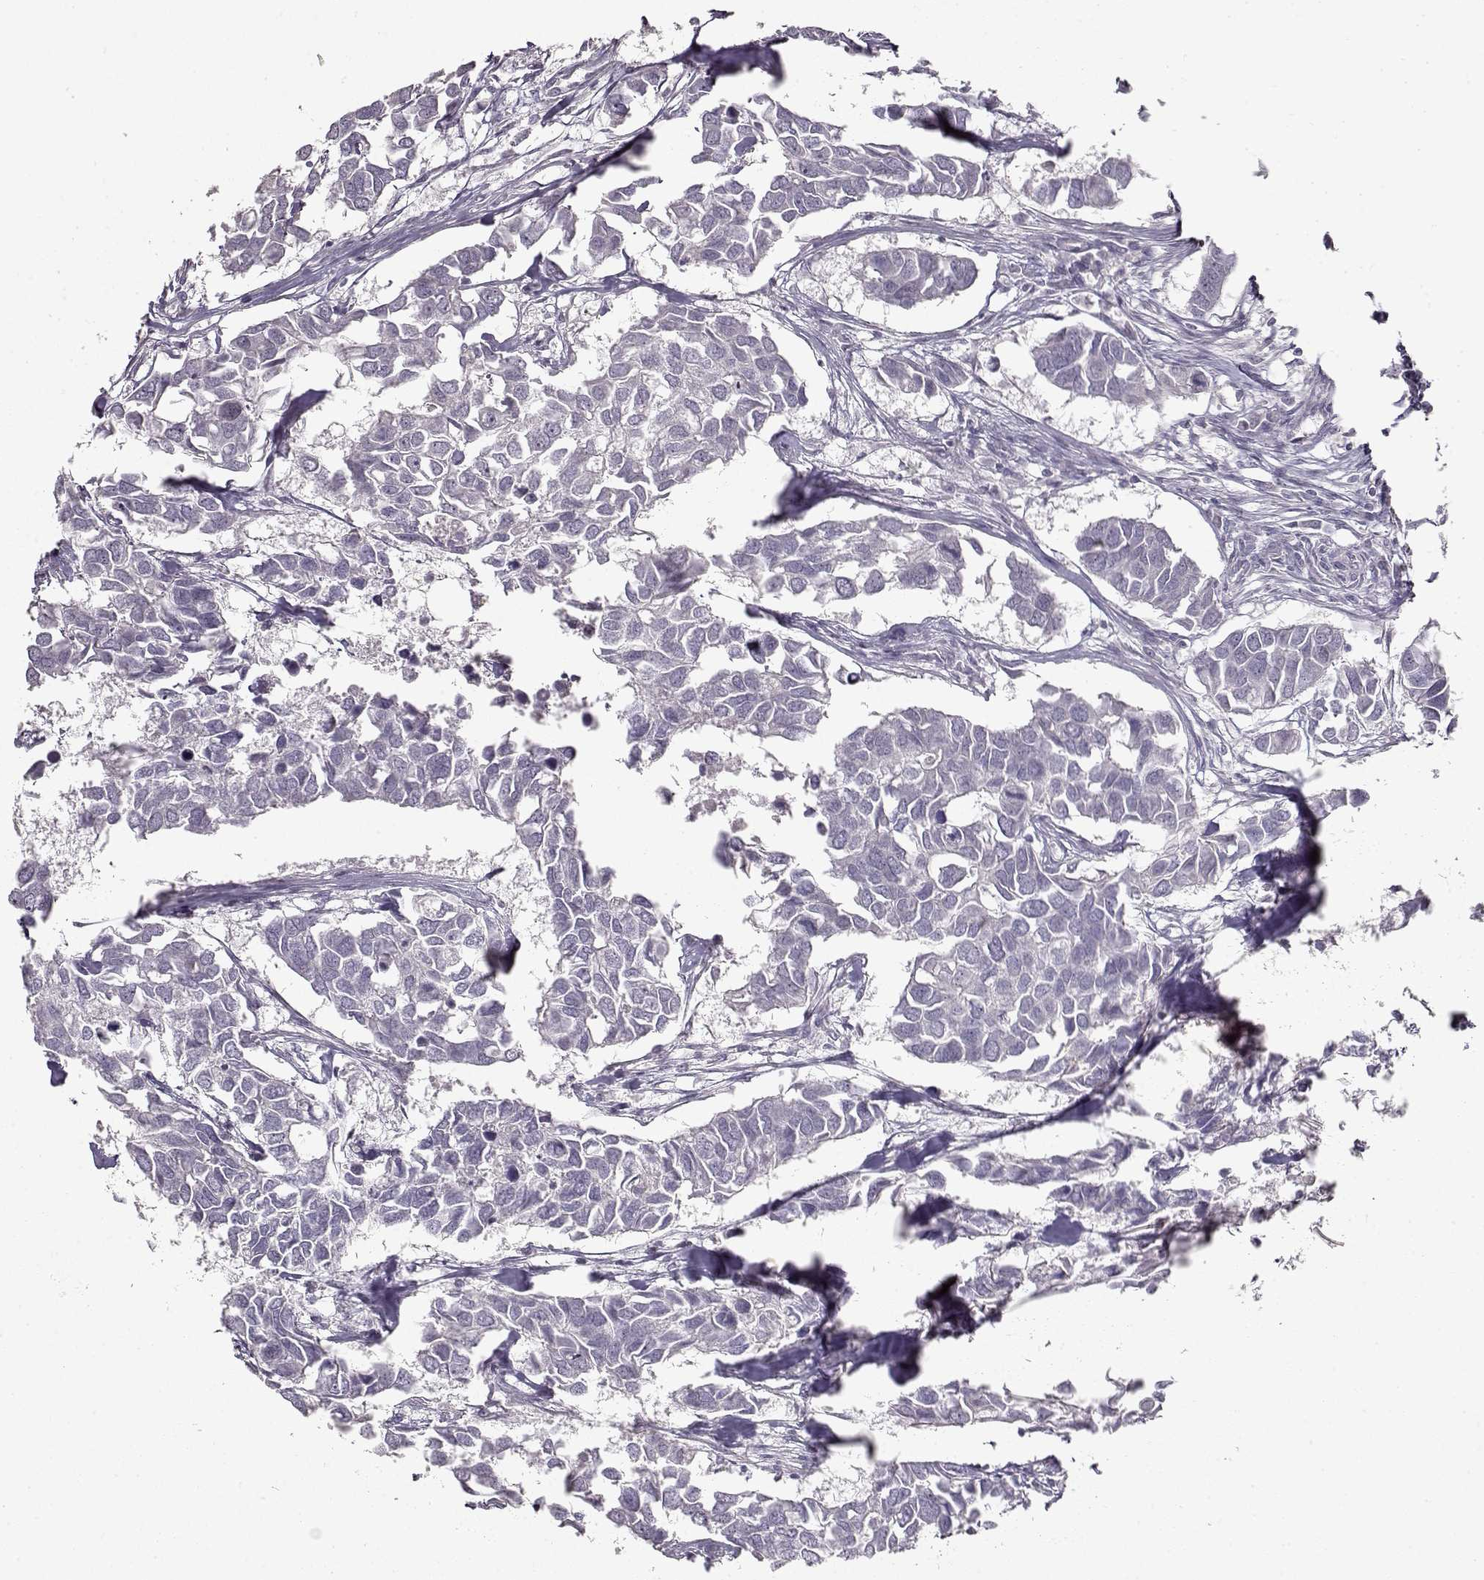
{"staining": {"intensity": "negative", "quantity": "none", "location": "none"}, "tissue": "breast cancer", "cell_type": "Tumor cells", "image_type": "cancer", "snomed": [{"axis": "morphology", "description": "Duct carcinoma"}, {"axis": "topography", "description": "Breast"}], "caption": "Photomicrograph shows no protein staining in tumor cells of intraductal carcinoma (breast) tissue.", "gene": "S100B", "patient": {"sex": "female", "age": 83}}